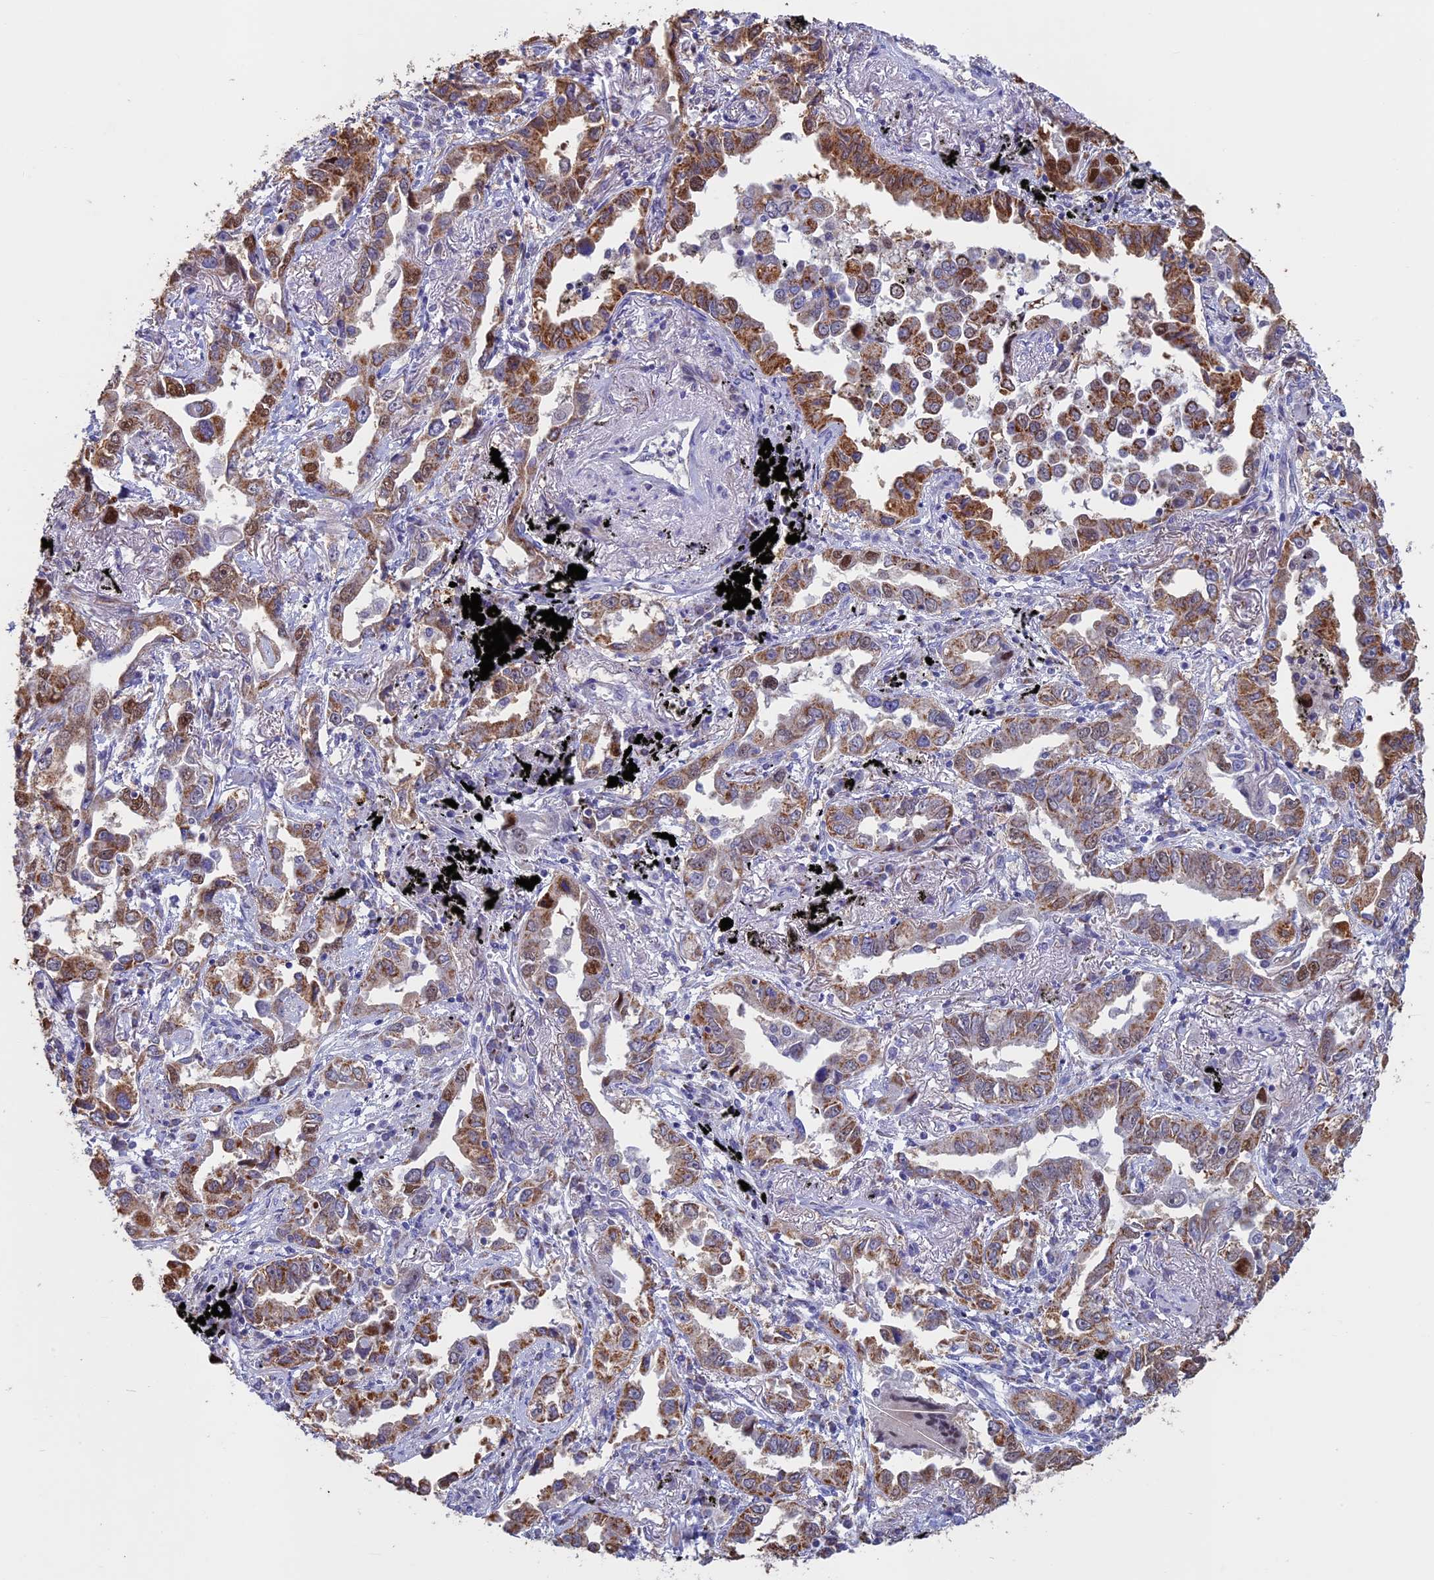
{"staining": {"intensity": "moderate", "quantity": ">75%", "location": "cytoplasmic/membranous"}, "tissue": "lung cancer", "cell_type": "Tumor cells", "image_type": "cancer", "snomed": [{"axis": "morphology", "description": "Adenocarcinoma, NOS"}, {"axis": "topography", "description": "Lung"}], "caption": "Tumor cells demonstrate medium levels of moderate cytoplasmic/membranous expression in about >75% of cells in human lung cancer (adenocarcinoma).", "gene": "ACSS1", "patient": {"sex": "male", "age": 67}}